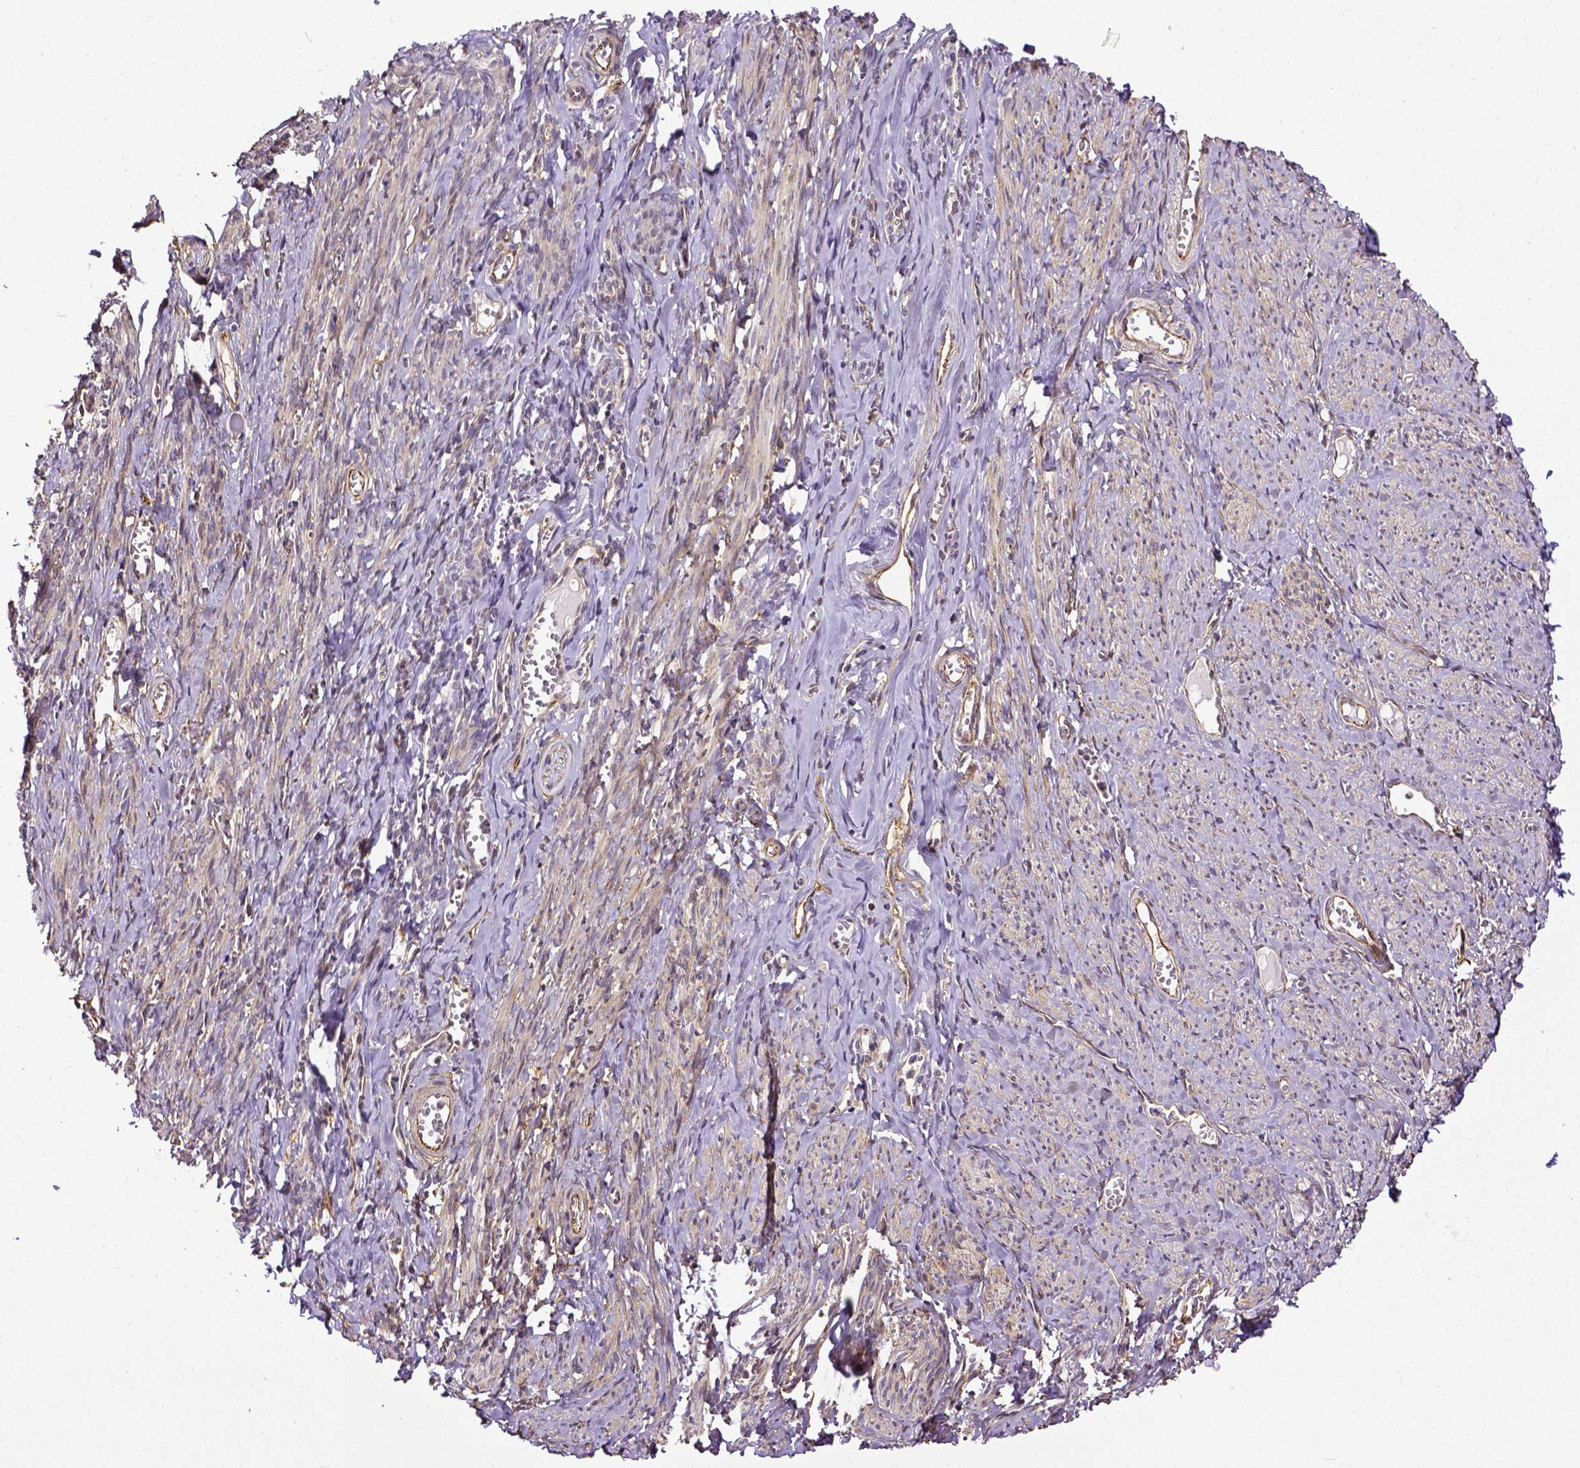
{"staining": {"intensity": "weak", "quantity": "25%-75%", "location": "cytoplasmic/membranous"}, "tissue": "smooth muscle", "cell_type": "Smooth muscle cells", "image_type": "normal", "snomed": [{"axis": "morphology", "description": "Normal tissue, NOS"}, {"axis": "topography", "description": "Smooth muscle"}], "caption": "Smooth muscle cells show low levels of weak cytoplasmic/membranous expression in approximately 25%-75% of cells in benign smooth muscle. (Stains: DAB in brown, nuclei in blue, Microscopy: brightfield microscopy at high magnification).", "gene": "DICER1", "patient": {"sex": "female", "age": 65}}